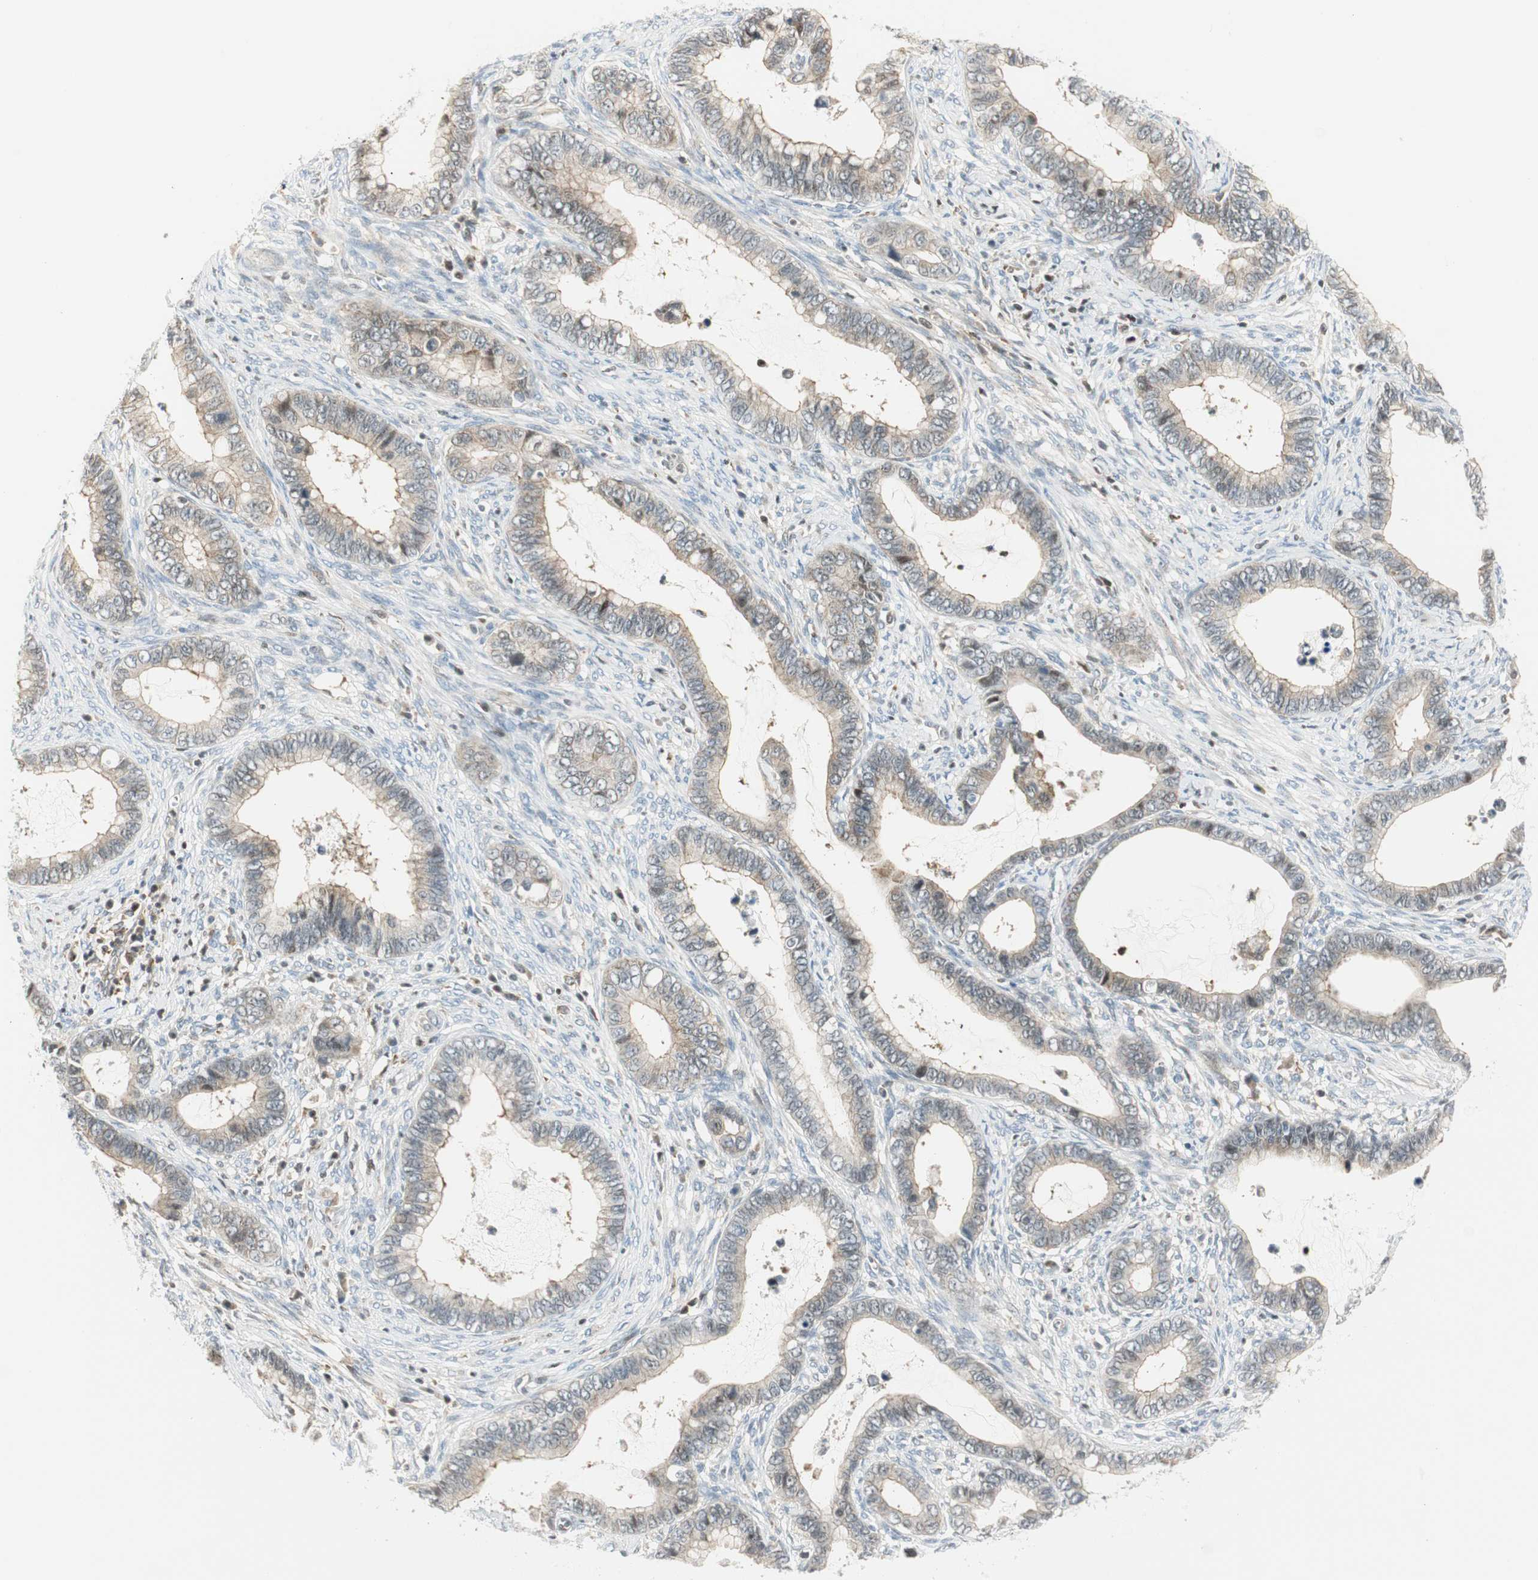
{"staining": {"intensity": "weak", "quantity": "25%-75%", "location": "cytoplasmic/membranous,nuclear"}, "tissue": "cervical cancer", "cell_type": "Tumor cells", "image_type": "cancer", "snomed": [{"axis": "morphology", "description": "Adenocarcinoma, NOS"}, {"axis": "topography", "description": "Cervix"}], "caption": "This image demonstrates immunohistochemistry (IHC) staining of cervical adenocarcinoma, with low weak cytoplasmic/membranous and nuclear positivity in about 25%-75% of tumor cells.", "gene": "PPP1CA", "patient": {"sex": "female", "age": 44}}